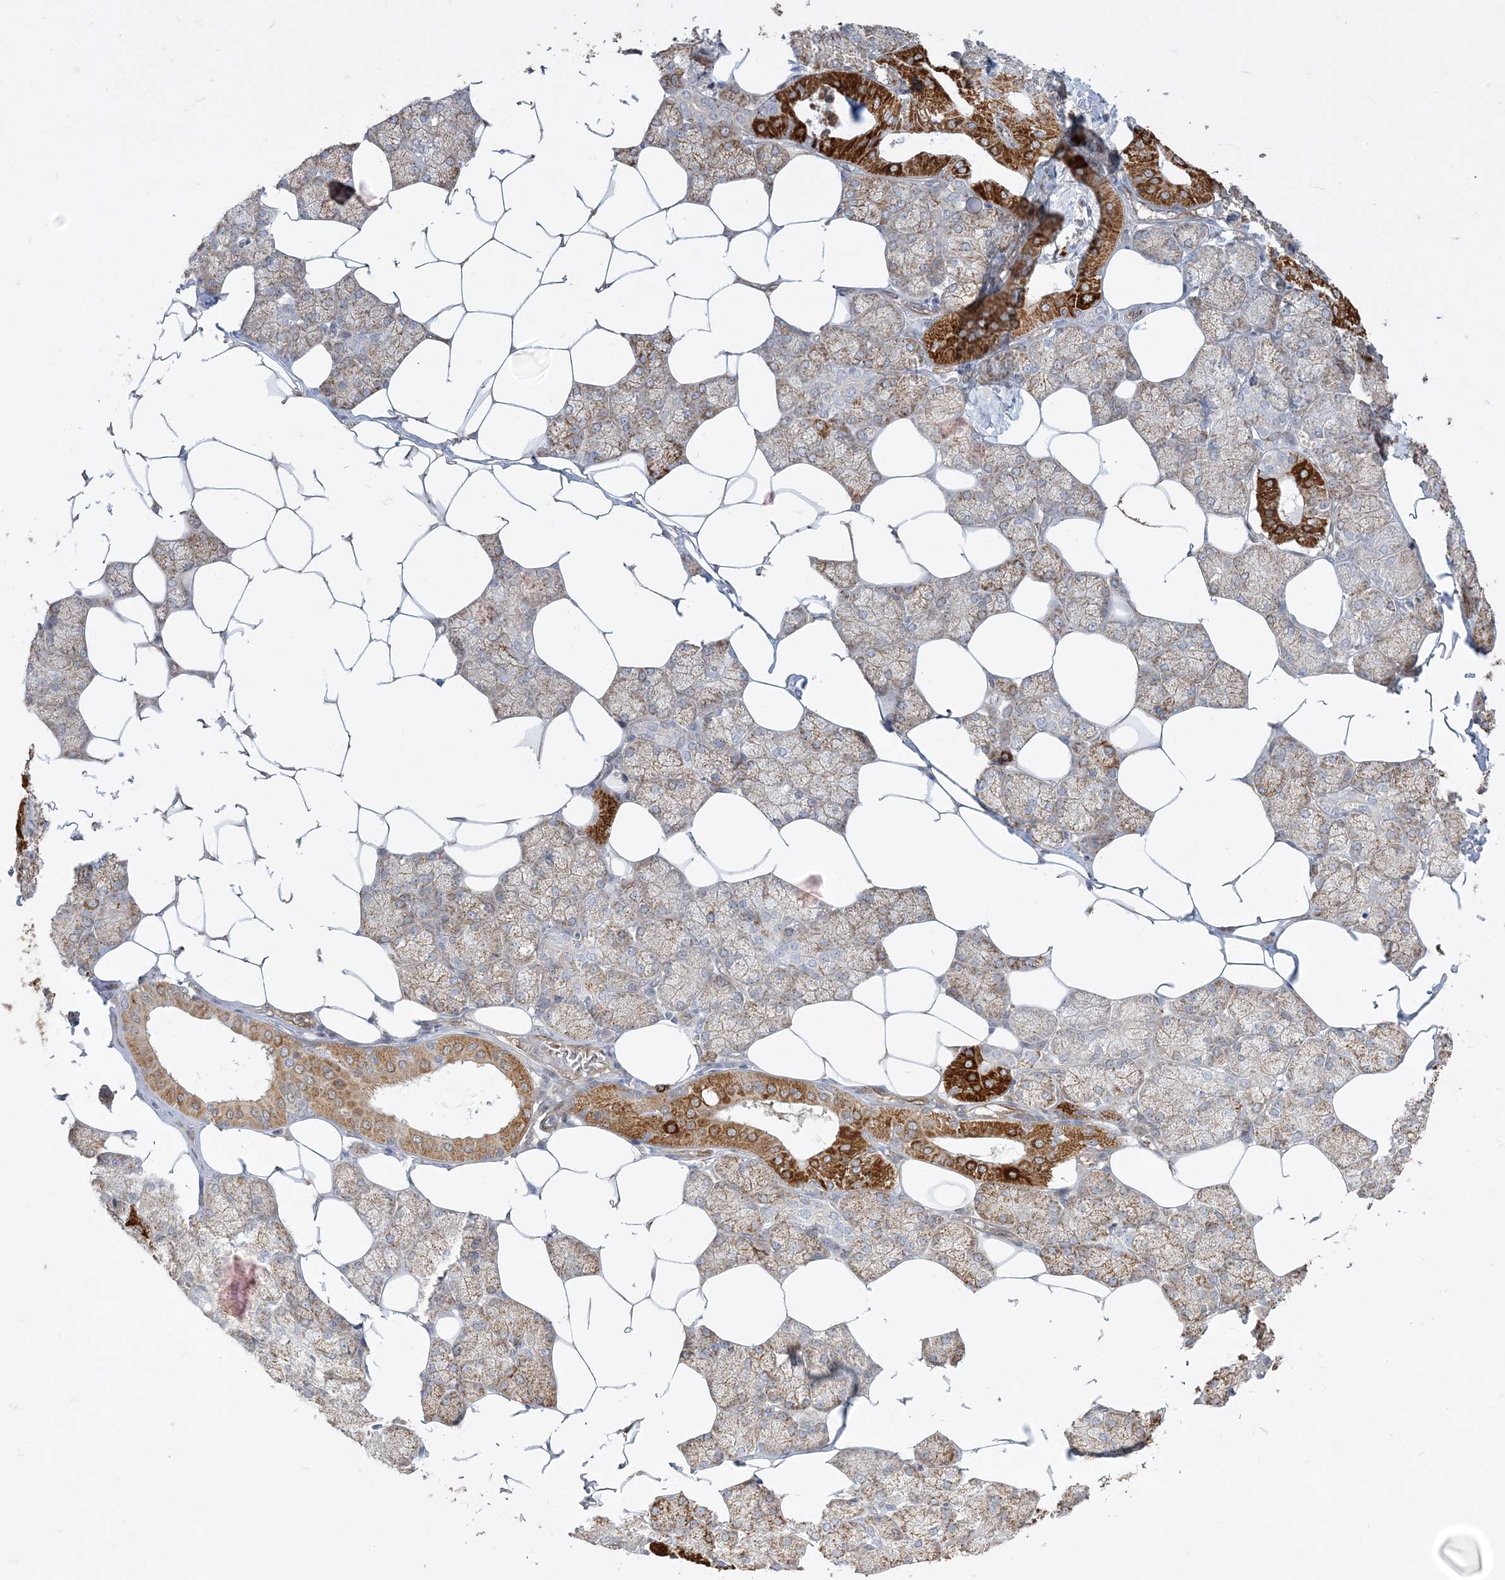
{"staining": {"intensity": "strong", "quantity": "<25%", "location": "cytoplasmic/membranous"}, "tissue": "salivary gland", "cell_type": "Glandular cells", "image_type": "normal", "snomed": [{"axis": "morphology", "description": "Normal tissue, NOS"}, {"axis": "topography", "description": "Salivary gland"}], "caption": "Immunohistochemistry (IHC) image of normal salivary gland: human salivary gland stained using immunohistochemistry (IHC) reveals medium levels of strong protein expression localized specifically in the cytoplasmic/membranous of glandular cells, appearing as a cytoplasmic/membranous brown color.", "gene": "INPP1", "patient": {"sex": "male", "age": 62}}